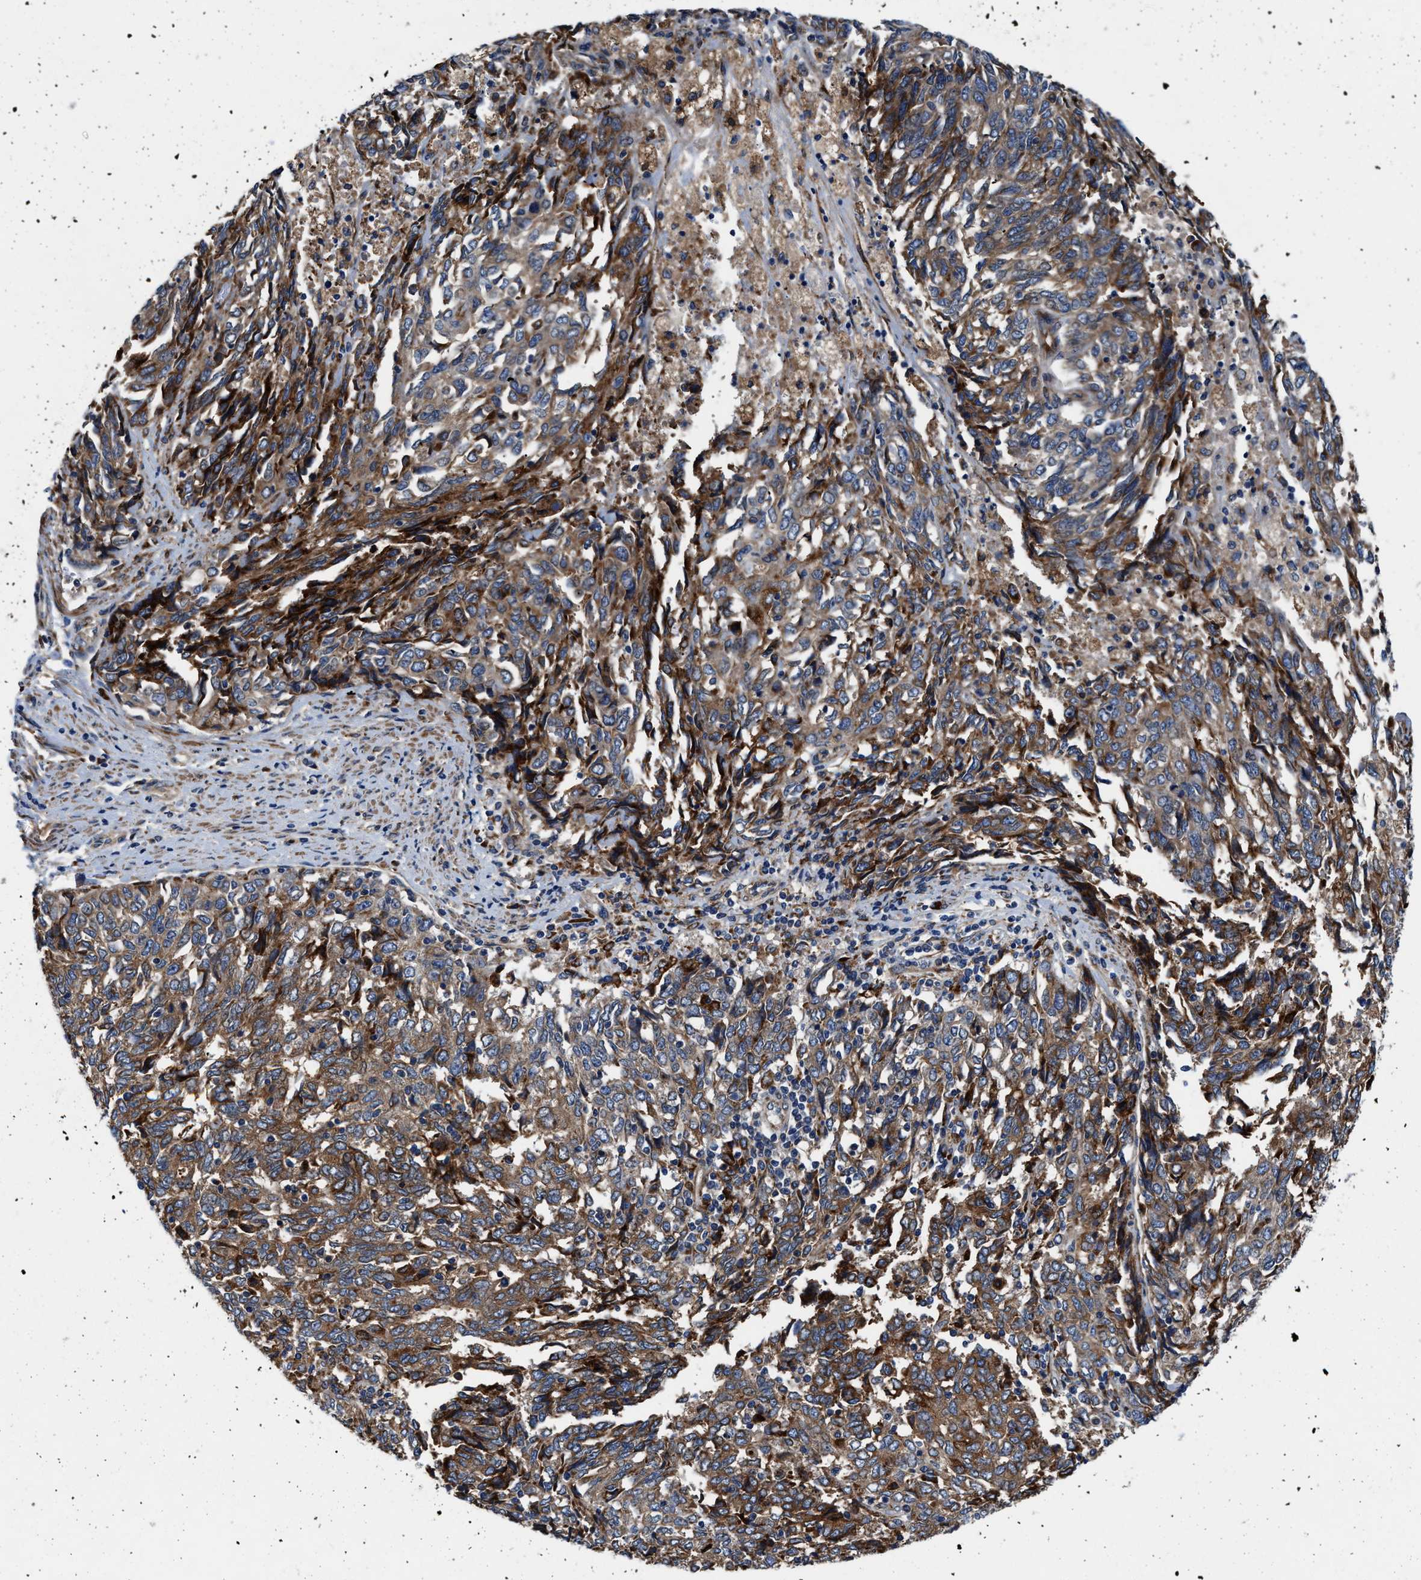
{"staining": {"intensity": "moderate", "quantity": ">75%", "location": "cytoplasmic/membranous"}, "tissue": "endometrial cancer", "cell_type": "Tumor cells", "image_type": "cancer", "snomed": [{"axis": "morphology", "description": "Adenocarcinoma, NOS"}, {"axis": "topography", "description": "Endometrium"}], "caption": "Endometrial cancer (adenocarcinoma) was stained to show a protein in brown. There is medium levels of moderate cytoplasmic/membranous positivity in about >75% of tumor cells.", "gene": "SLC12A2", "patient": {"sex": "female", "age": 80}}